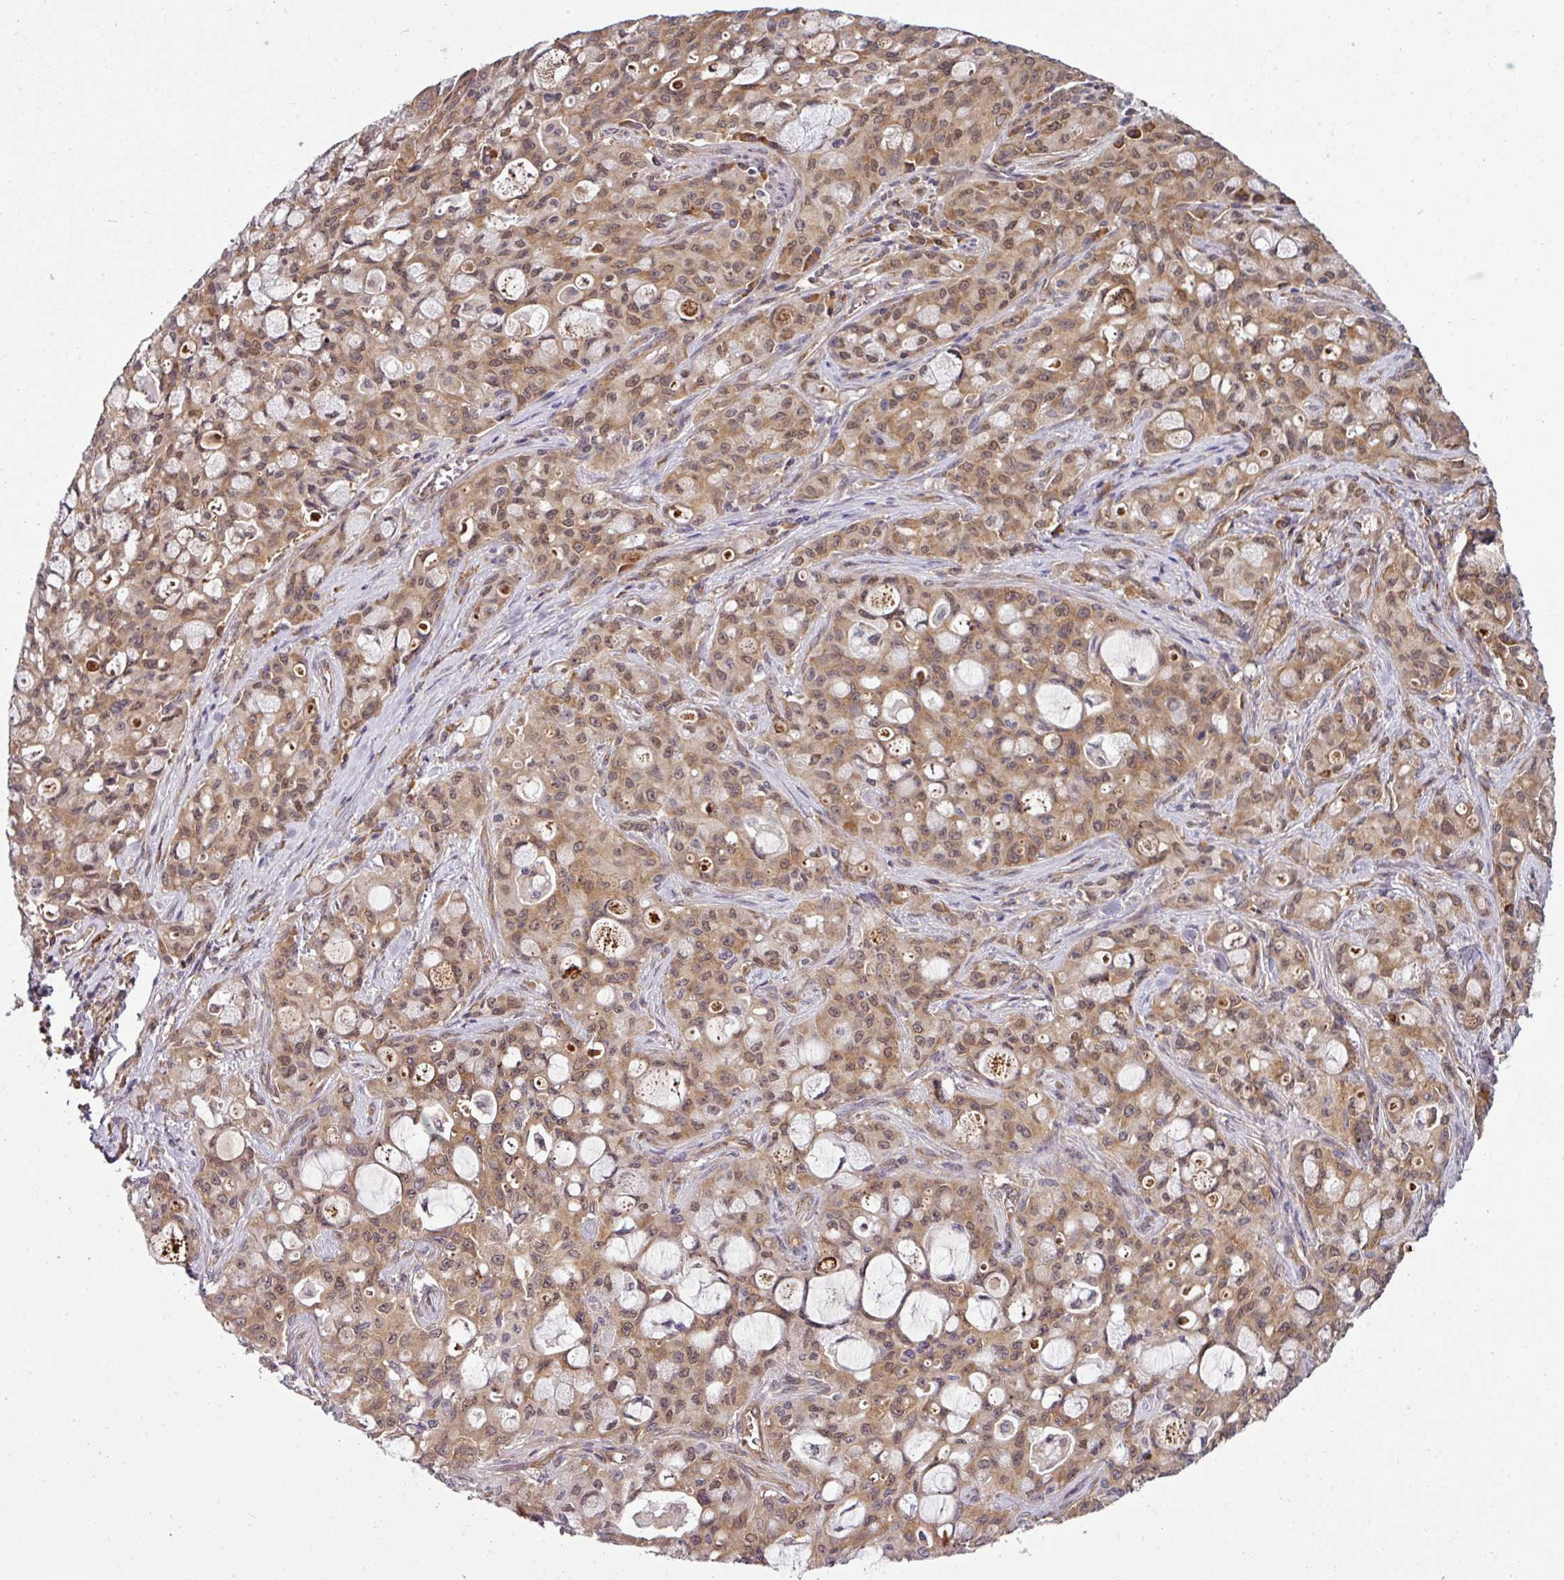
{"staining": {"intensity": "moderate", "quantity": ">75%", "location": "cytoplasmic/membranous,nuclear"}, "tissue": "lung cancer", "cell_type": "Tumor cells", "image_type": "cancer", "snomed": [{"axis": "morphology", "description": "Adenocarcinoma, NOS"}, {"axis": "topography", "description": "Lung"}], "caption": "High-magnification brightfield microscopy of lung cancer (adenocarcinoma) stained with DAB (3,3'-diaminobenzidine) (brown) and counterstained with hematoxylin (blue). tumor cells exhibit moderate cytoplasmic/membranous and nuclear staining is seen in approximately>75% of cells.", "gene": "RBM4B", "patient": {"sex": "female", "age": 44}}